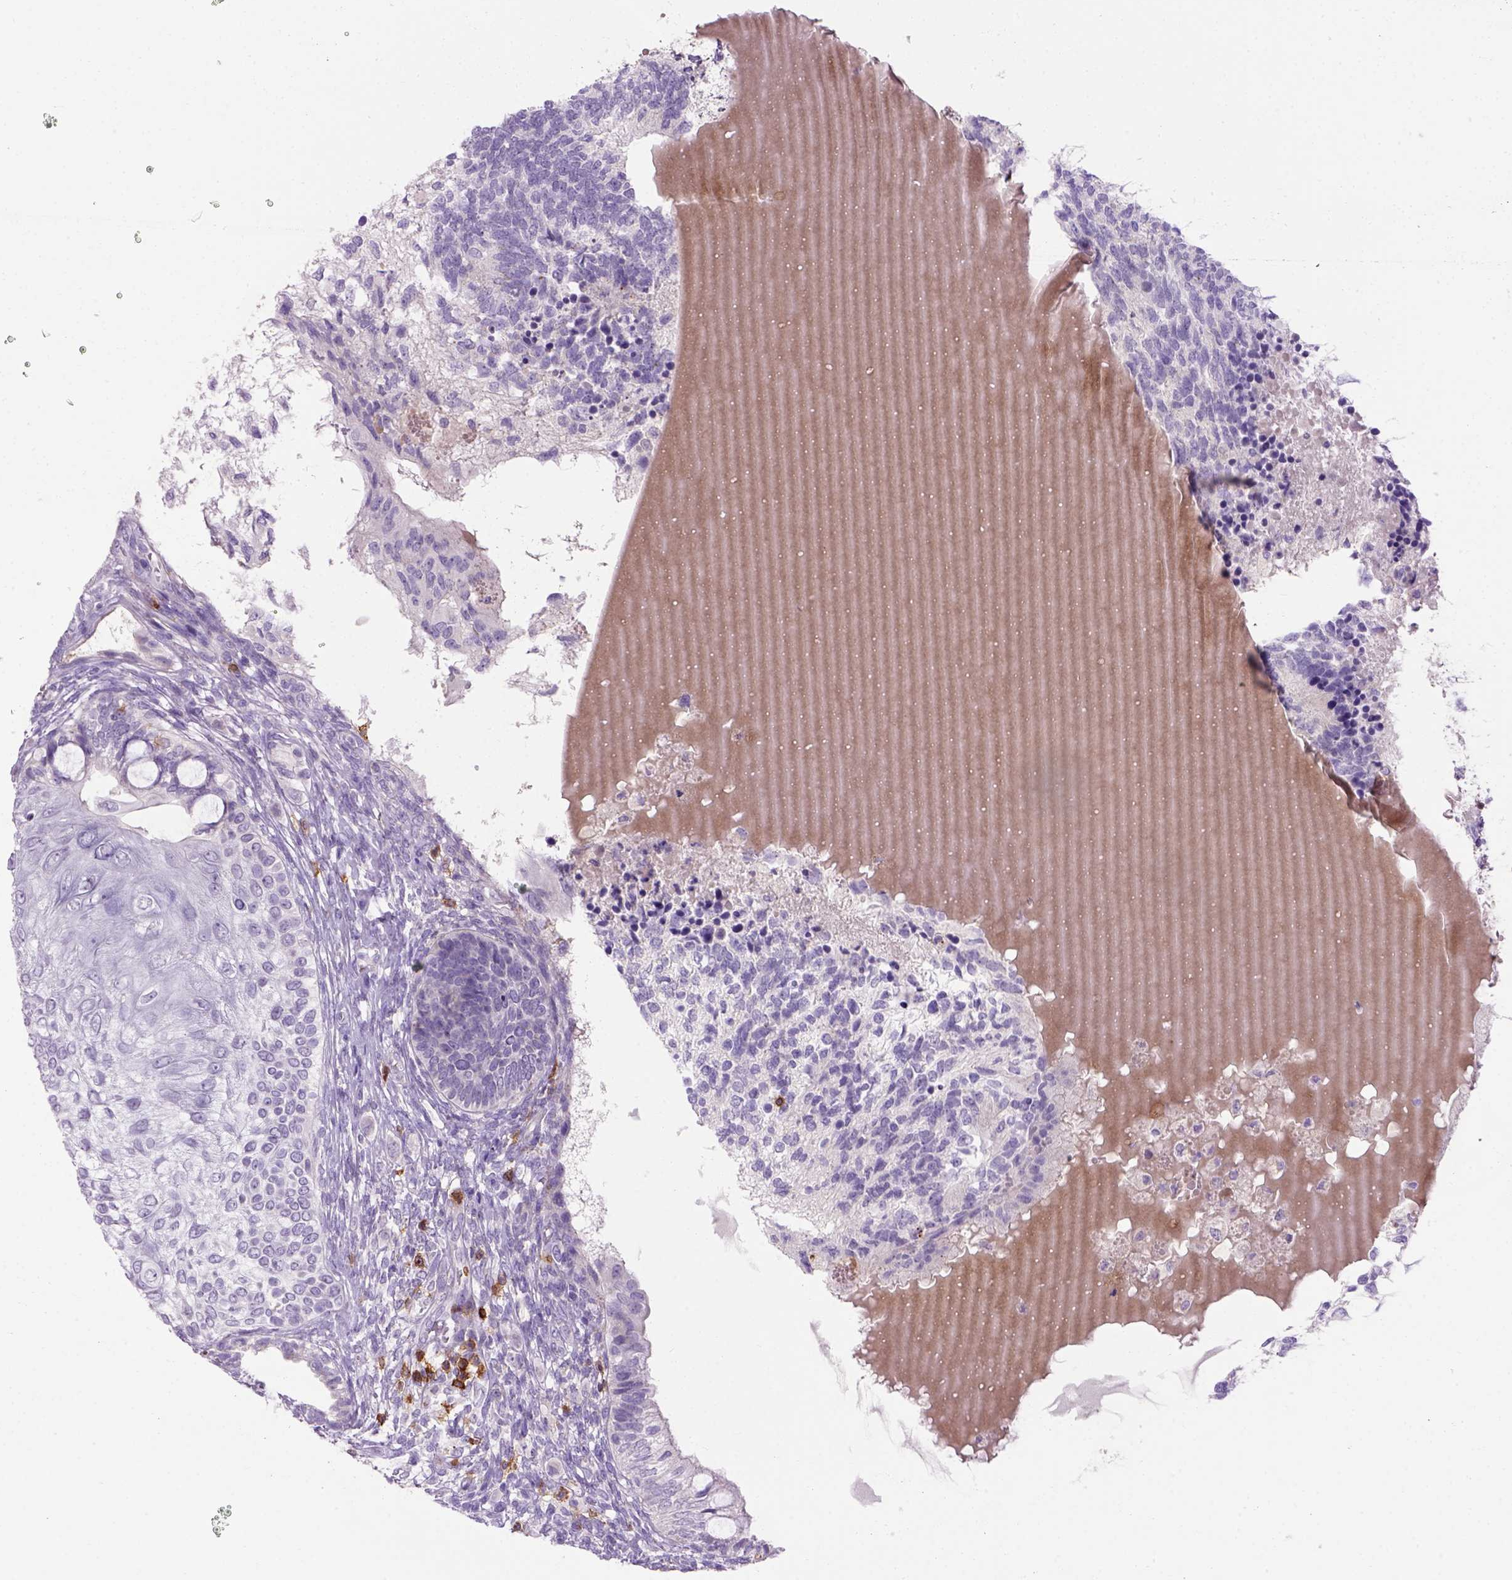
{"staining": {"intensity": "negative", "quantity": "none", "location": "none"}, "tissue": "testis cancer", "cell_type": "Tumor cells", "image_type": "cancer", "snomed": [{"axis": "morphology", "description": "Seminoma, NOS"}, {"axis": "morphology", "description": "Carcinoma, Embryonal, NOS"}, {"axis": "topography", "description": "Testis"}], "caption": "Image shows no protein expression in tumor cells of embryonal carcinoma (testis) tissue.", "gene": "CD3E", "patient": {"sex": "male", "age": 41}}